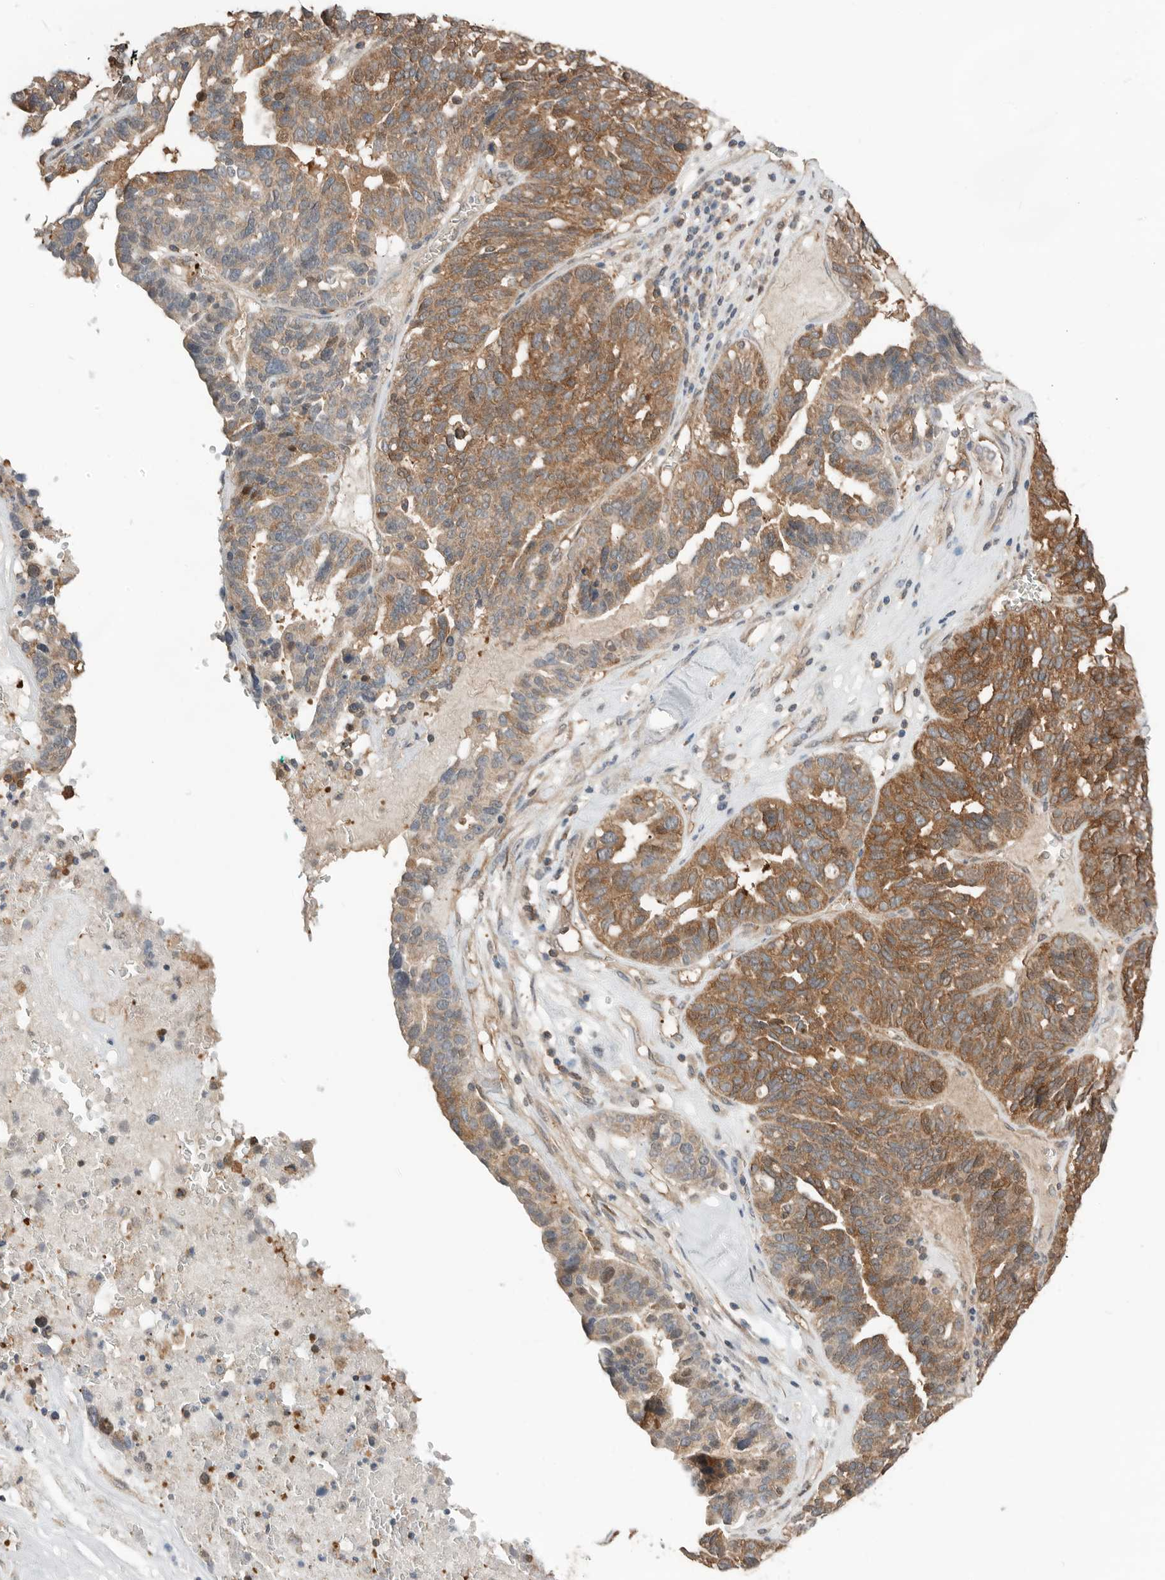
{"staining": {"intensity": "moderate", "quantity": ">75%", "location": "cytoplasmic/membranous"}, "tissue": "ovarian cancer", "cell_type": "Tumor cells", "image_type": "cancer", "snomed": [{"axis": "morphology", "description": "Cystadenocarcinoma, serous, NOS"}, {"axis": "topography", "description": "Ovary"}], "caption": "The immunohistochemical stain shows moderate cytoplasmic/membranous positivity in tumor cells of serous cystadenocarcinoma (ovarian) tissue. (DAB IHC, brown staining for protein, blue staining for nuclei).", "gene": "XPNPEP1", "patient": {"sex": "female", "age": 59}}